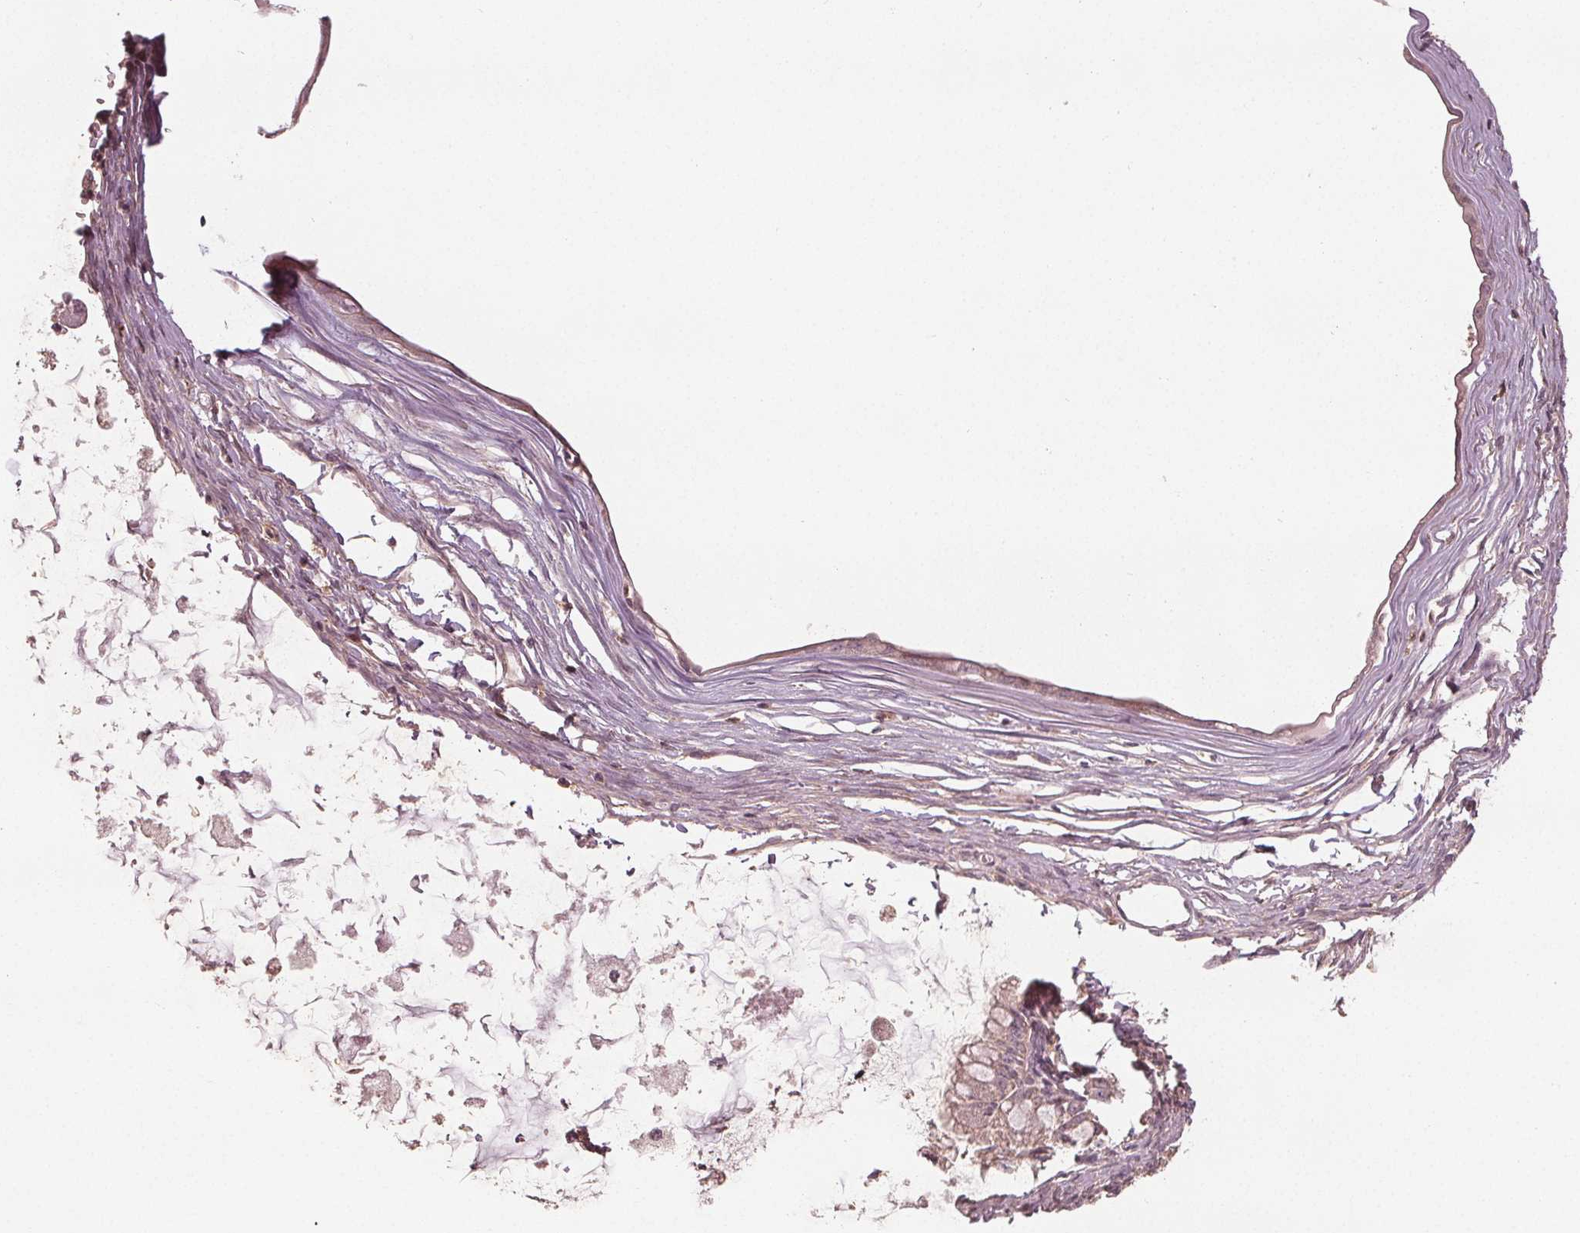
{"staining": {"intensity": "weak", "quantity": "25%-75%", "location": "cytoplasmic/membranous"}, "tissue": "ovarian cancer", "cell_type": "Tumor cells", "image_type": "cancer", "snomed": [{"axis": "morphology", "description": "Cystadenocarcinoma, mucinous, NOS"}, {"axis": "topography", "description": "Ovary"}], "caption": "Brown immunohistochemical staining in human ovarian cancer (mucinous cystadenocarcinoma) reveals weak cytoplasmic/membranous positivity in approximately 25%-75% of tumor cells. (Stains: DAB (3,3'-diaminobenzidine) in brown, nuclei in blue, Microscopy: brightfield microscopy at high magnification).", "gene": "GNB2", "patient": {"sex": "female", "age": 34}}